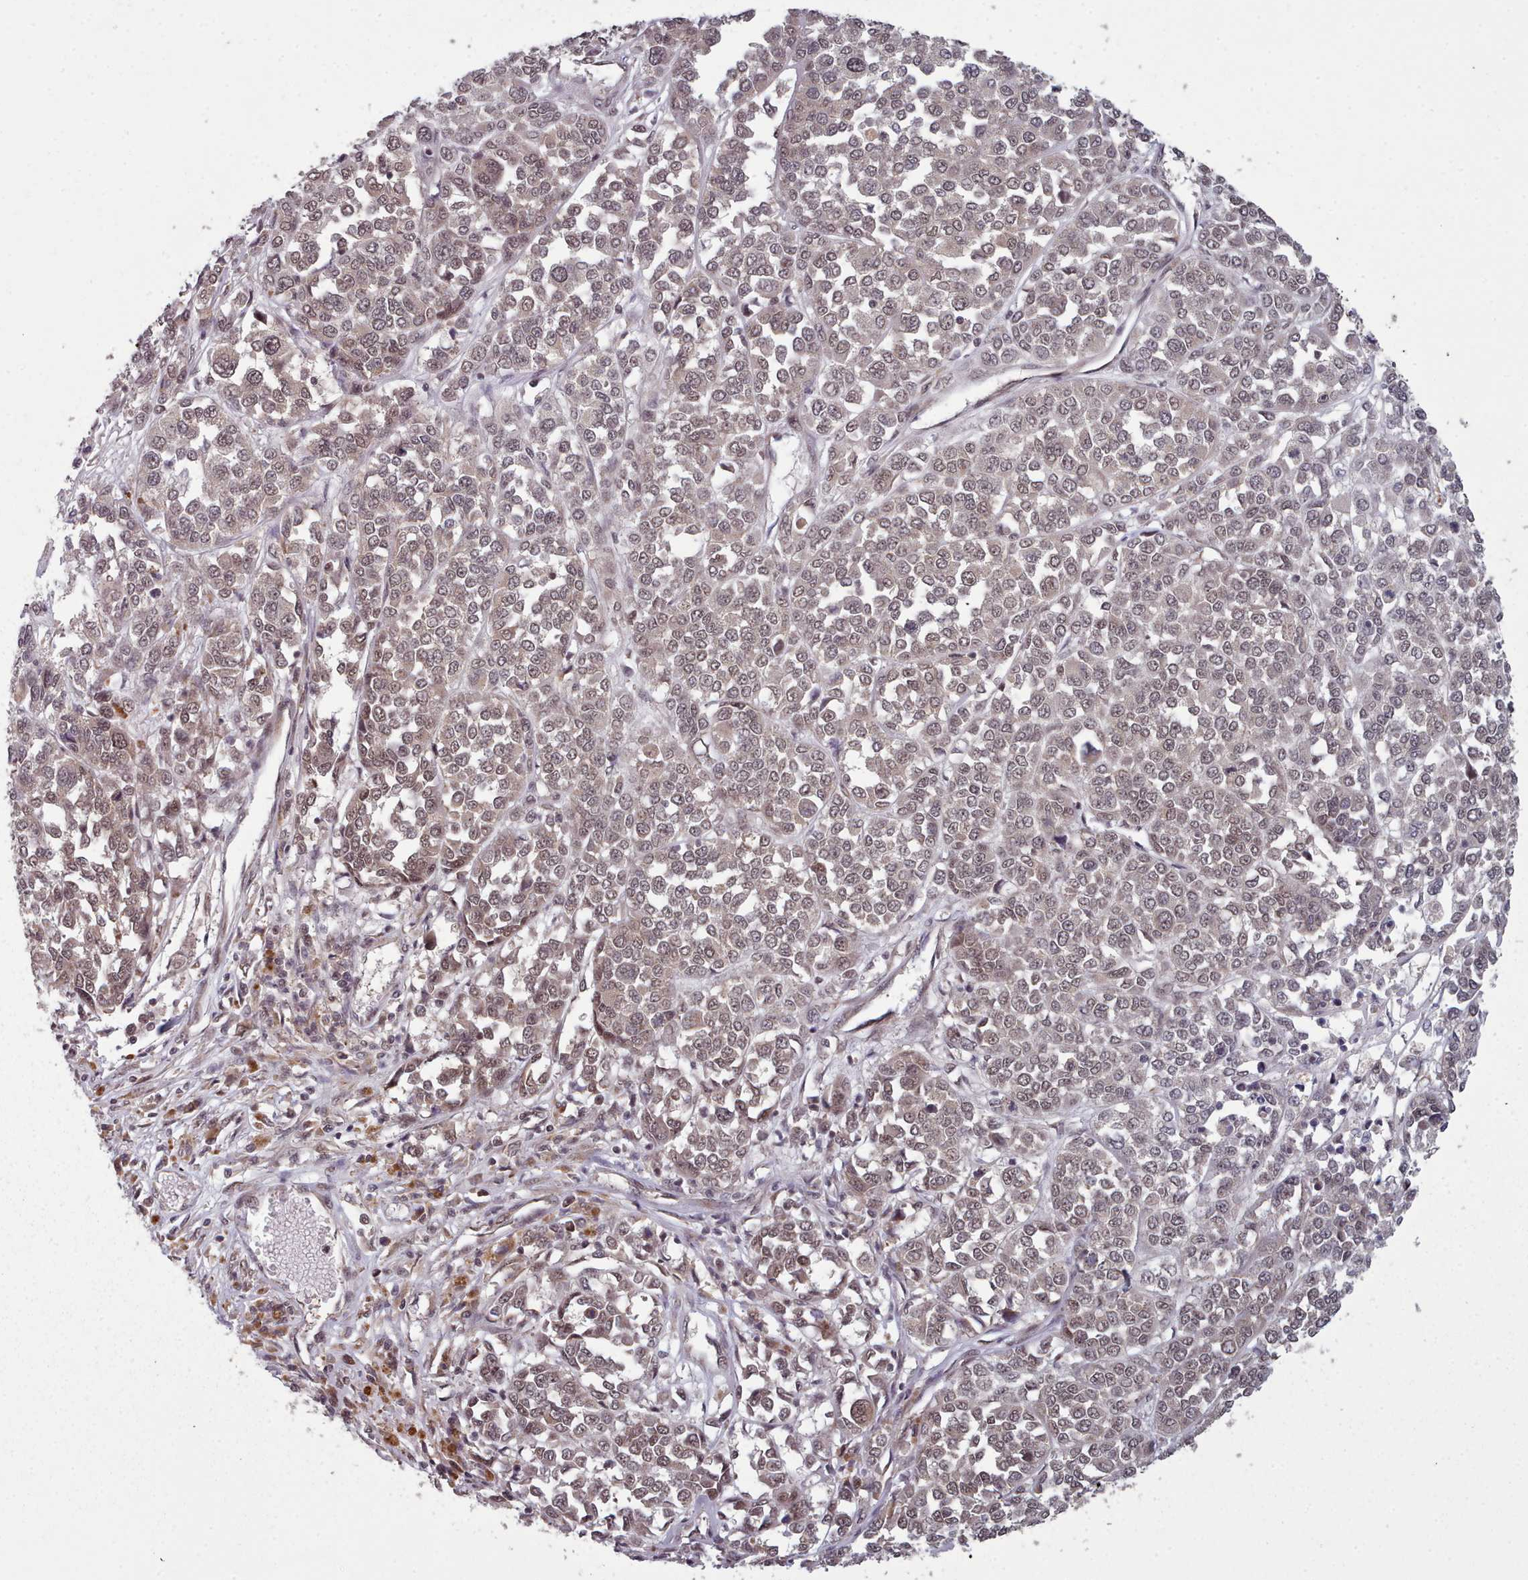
{"staining": {"intensity": "moderate", "quantity": ">75%", "location": "nuclear"}, "tissue": "melanoma", "cell_type": "Tumor cells", "image_type": "cancer", "snomed": [{"axis": "morphology", "description": "Malignant melanoma, Metastatic site"}, {"axis": "topography", "description": "Lymph node"}], "caption": "Immunohistochemical staining of human malignant melanoma (metastatic site) displays medium levels of moderate nuclear protein expression in approximately >75% of tumor cells.", "gene": "DHX8", "patient": {"sex": "male", "age": 44}}